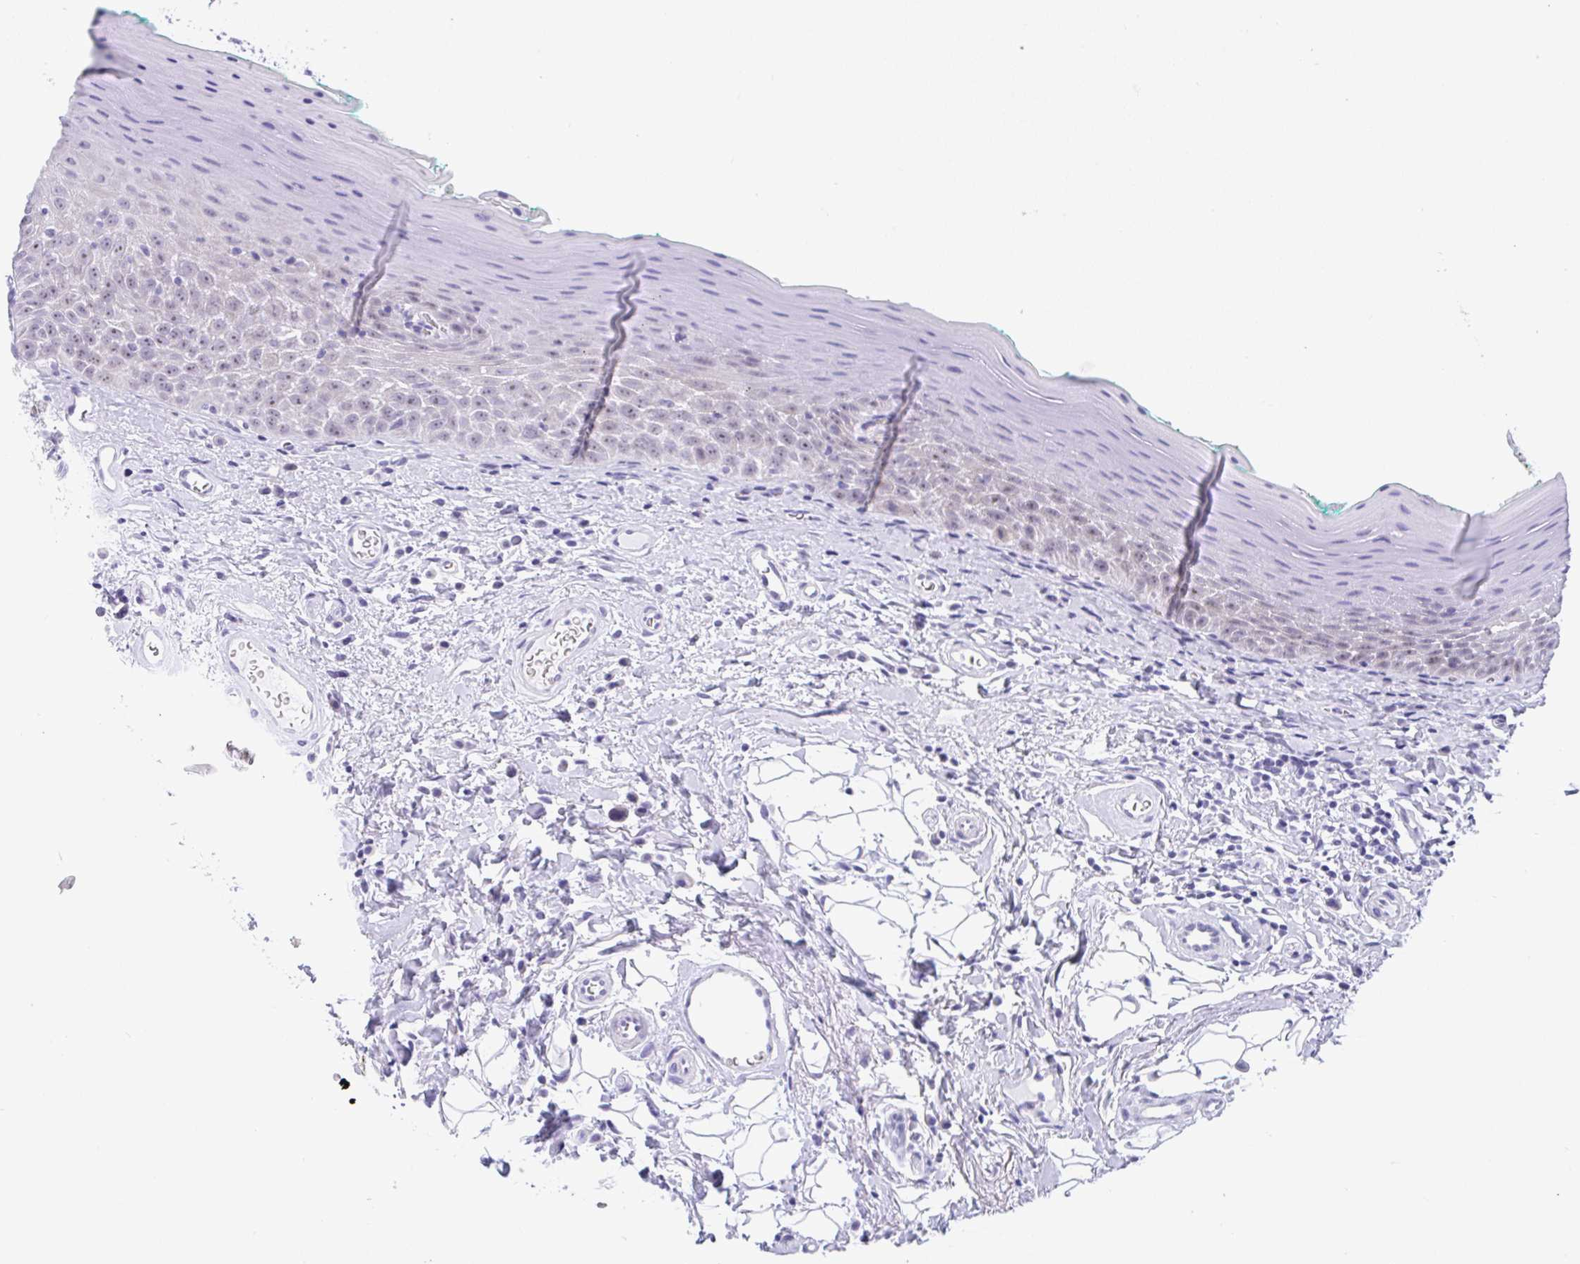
{"staining": {"intensity": "weak", "quantity": "<25%", "location": "nuclear"}, "tissue": "oral mucosa", "cell_type": "Squamous epithelial cells", "image_type": "normal", "snomed": [{"axis": "morphology", "description": "Normal tissue, NOS"}, {"axis": "topography", "description": "Oral tissue"}, {"axis": "topography", "description": "Tounge, NOS"}], "caption": "Unremarkable oral mucosa was stained to show a protein in brown. There is no significant positivity in squamous epithelial cells. (IHC, brightfield microscopy, high magnification).", "gene": "YBX2", "patient": {"sex": "male", "age": 83}}